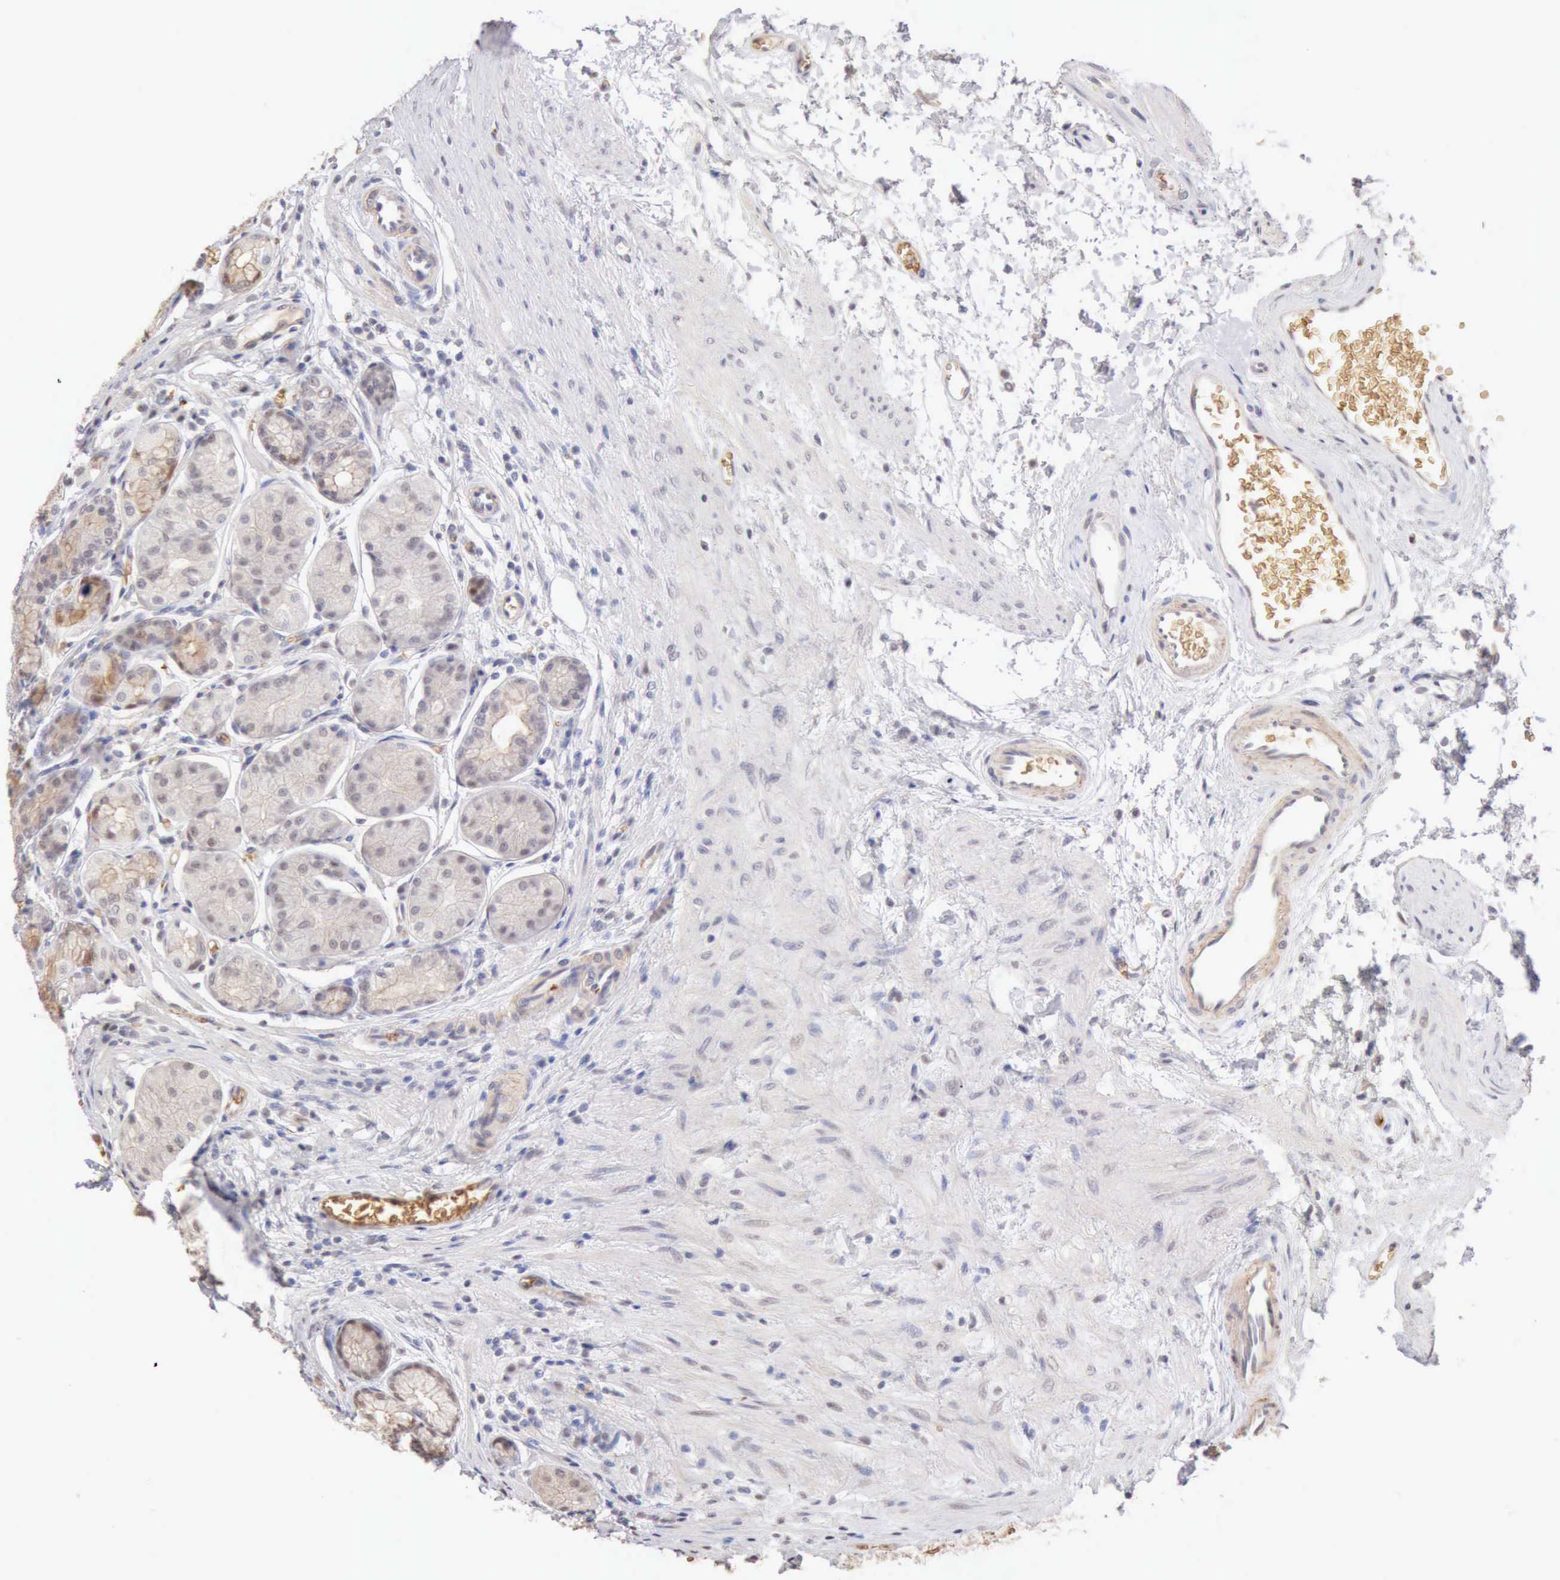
{"staining": {"intensity": "weak", "quantity": "<25%", "location": "cytoplasmic/membranous"}, "tissue": "stomach", "cell_type": "Glandular cells", "image_type": "normal", "snomed": [{"axis": "morphology", "description": "Normal tissue, NOS"}, {"axis": "topography", "description": "Stomach"}, {"axis": "topography", "description": "Stomach, lower"}], "caption": "A histopathology image of human stomach is negative for staining in glandular cells.", "gene": "CFI", "patient": {"sex": "male", "age": 76}}